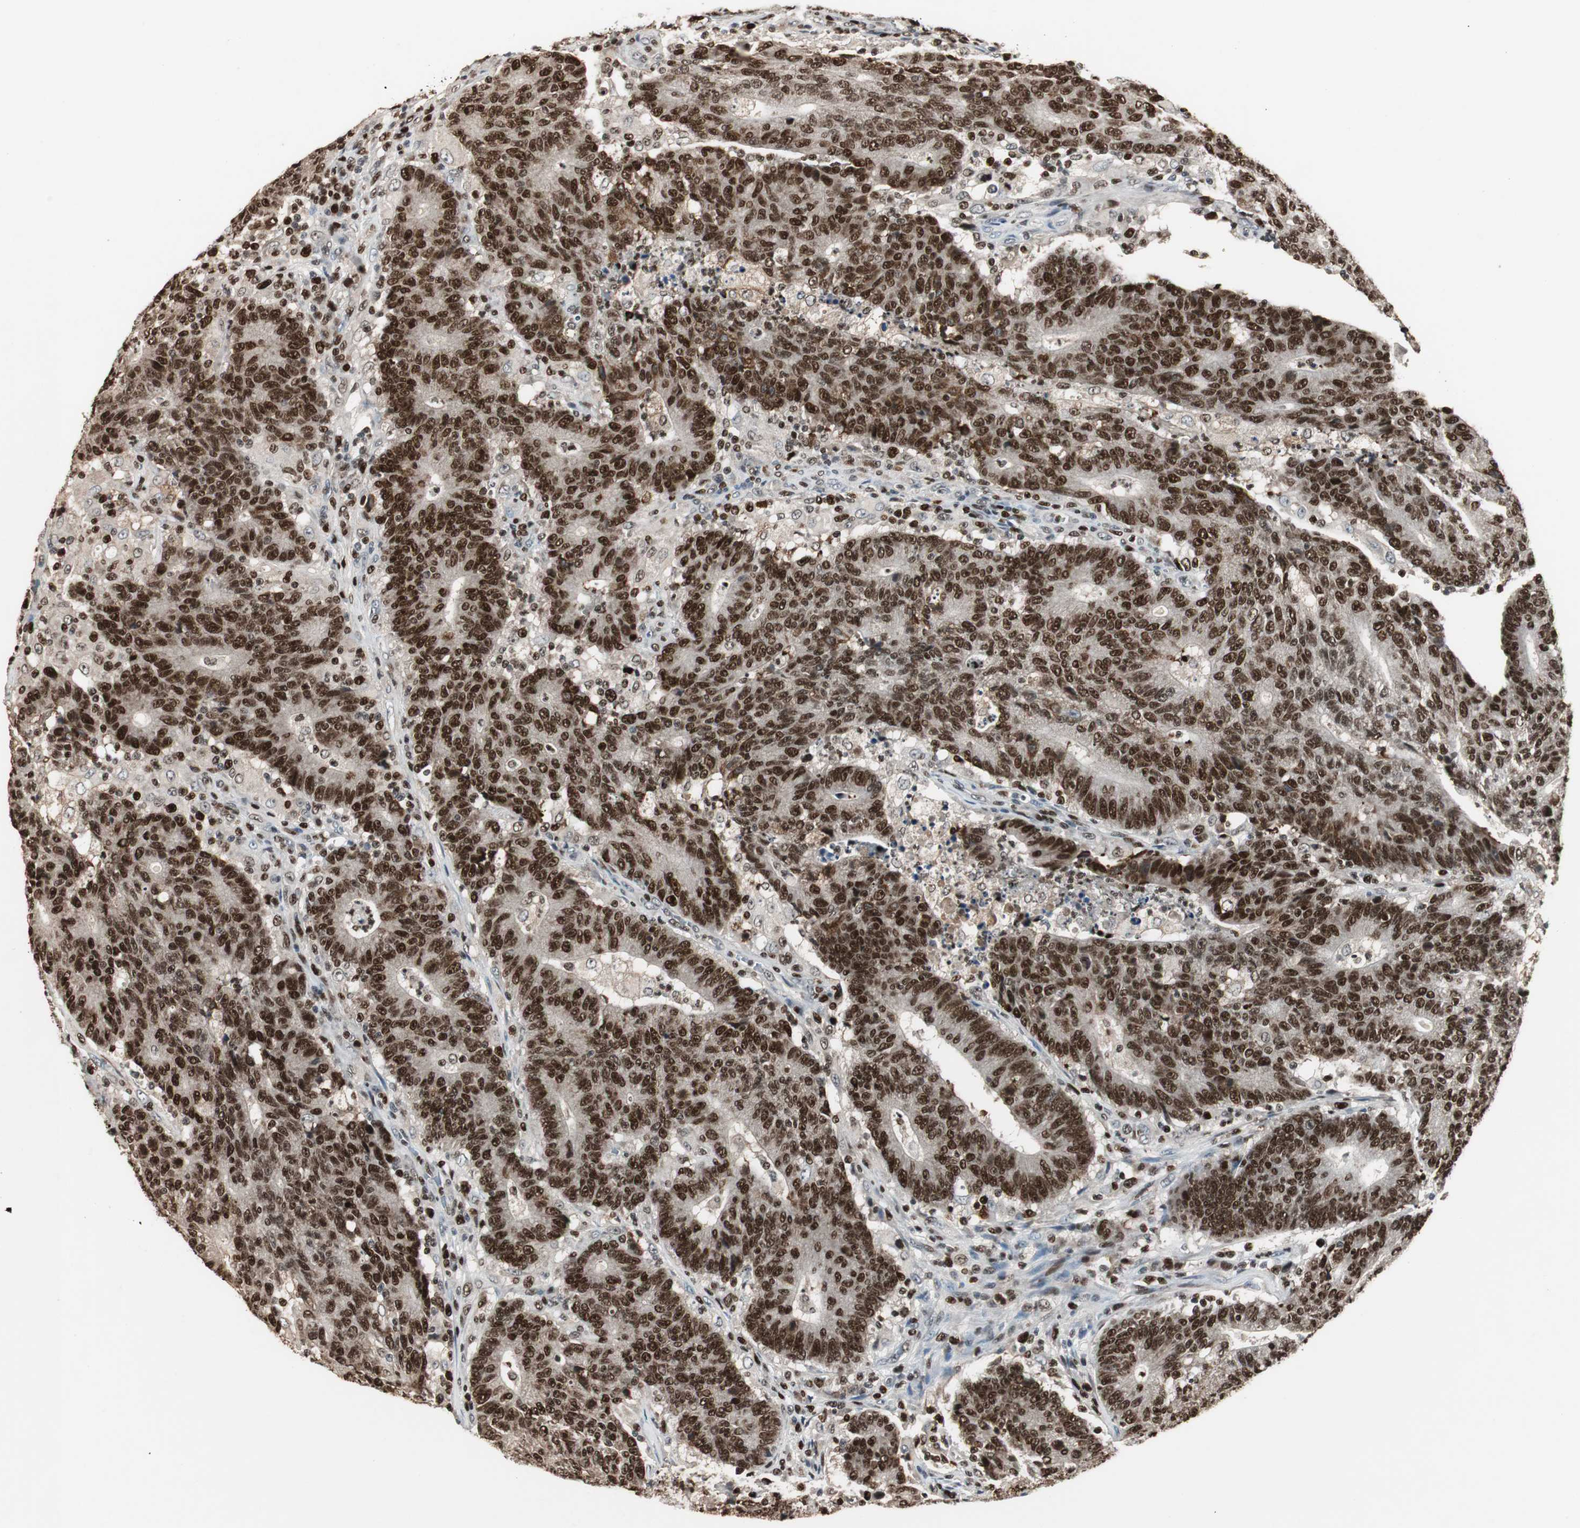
{"staining": {"intensity": "strong", "quantity": ">75%", "location": "nuclear"}, "tissue": "colorectal cancer", "cell_type": "Tumor cells", "image_type": "cancer", "snomed": [{"axis": "morphology", "description": "Normal tissue, NOS"}, {"axis": "morphology", "description": "Adenocarcinoma, NOS"}, {"axis": "topography", "description": "Colon"}], "caption": "Adenocarcinoma (colorectal) was stained to show a protein in brown. There is high levels of strong nuclear positivity in approximately >75% of tumor cells.", "gene": "FEN1", "patient": {"sex": "female", "age": 75}}